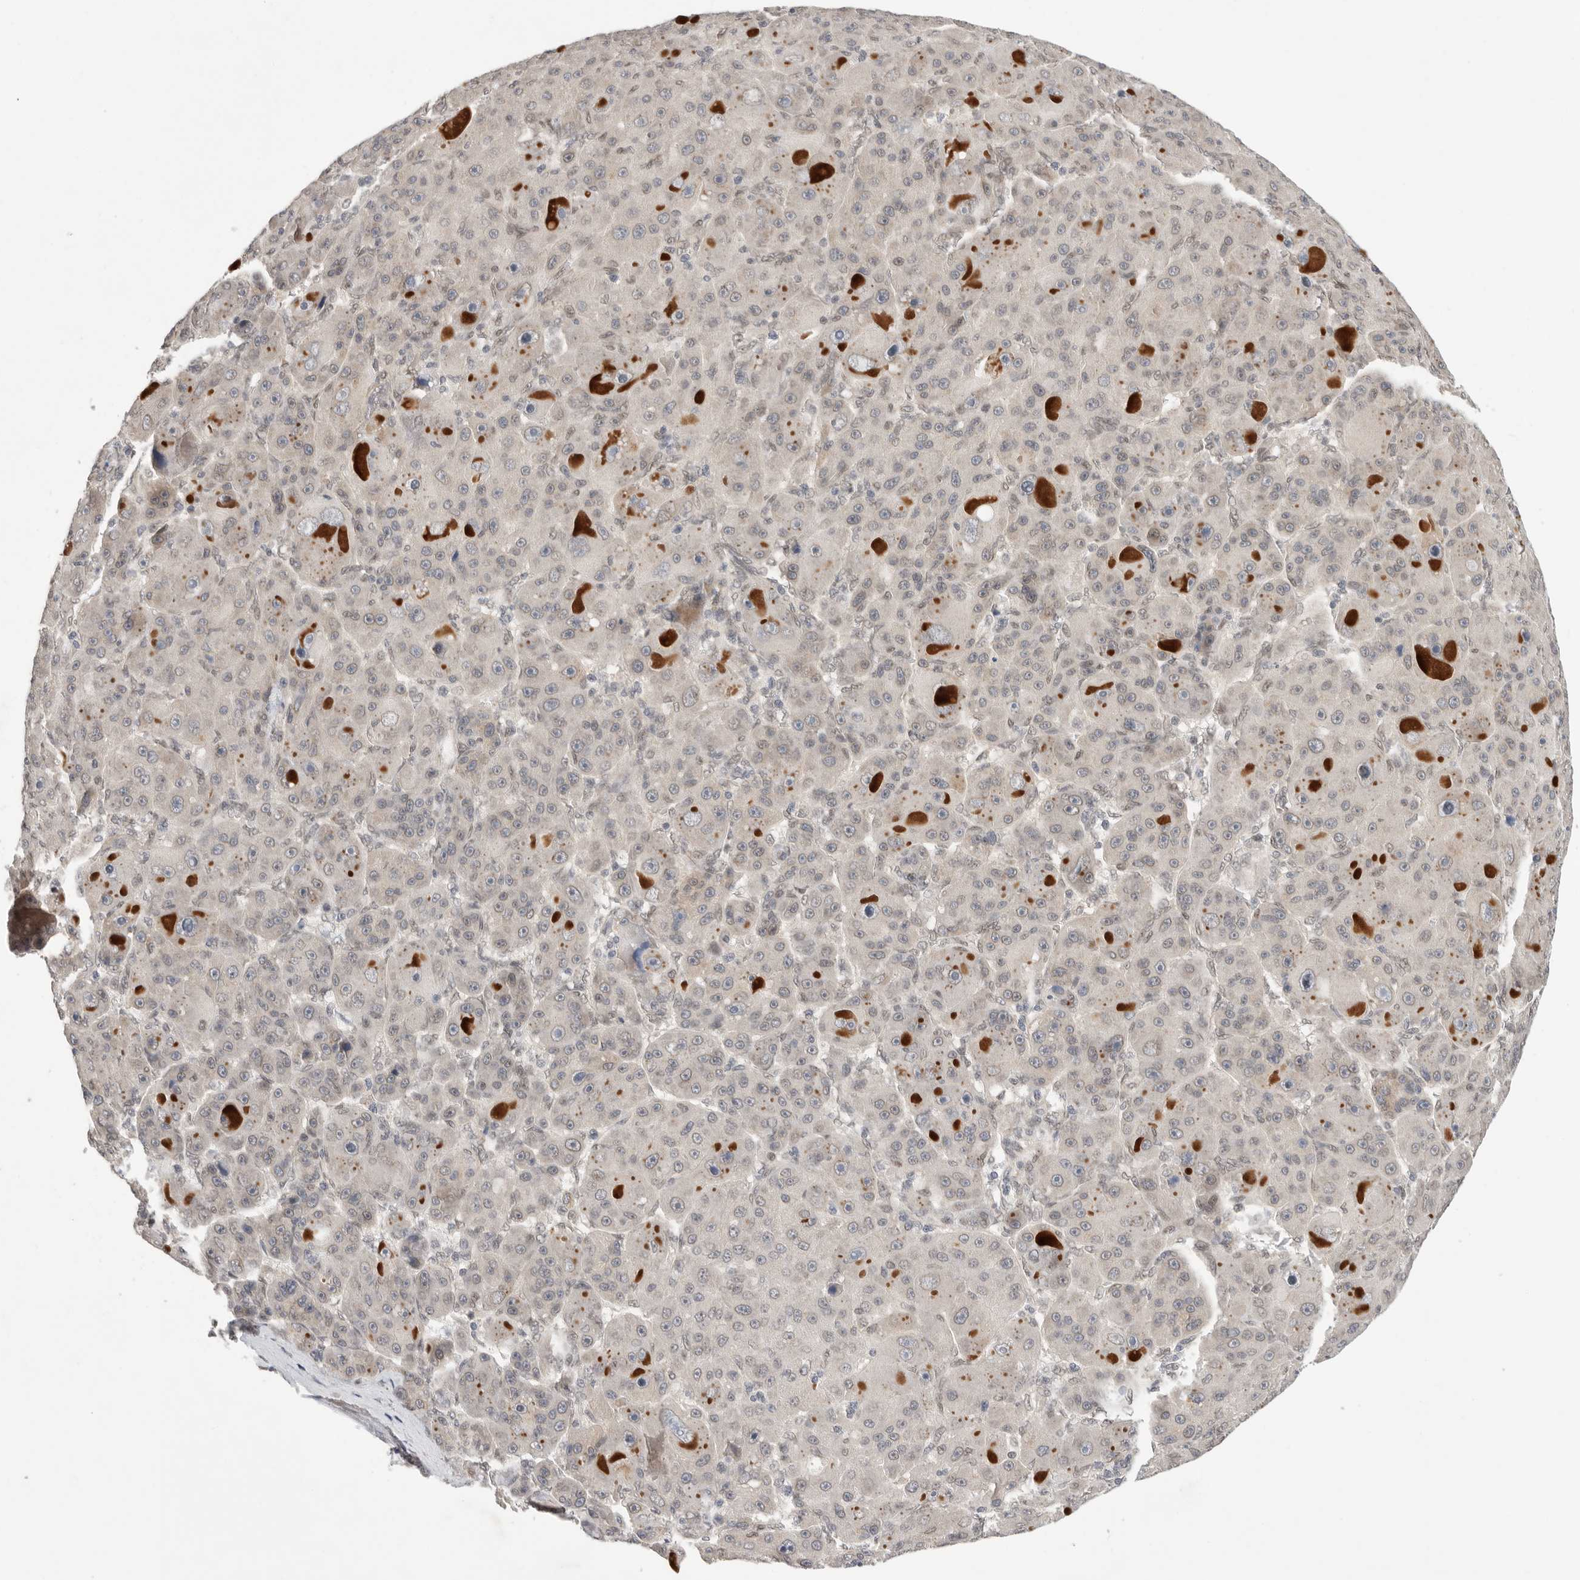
{"staining": {"intensity": "negative", "quantity": "none", "location": "none"}, "tissue": "liver cancer", "cell_type": "Tumor cells", "image_type": "cancer", "snomed": [{"axis": "morphology", "description": "Carcinoma, Hepatocellular, NOS"}, {"axis": "topography", "description": "Liver"}], "caption": "Tumor cells are negative for protein expression in human liver cancer (hepatocellular carcinoma).", "gene": "LEMD3", "patient": {"sex": "male", "age": 76}}